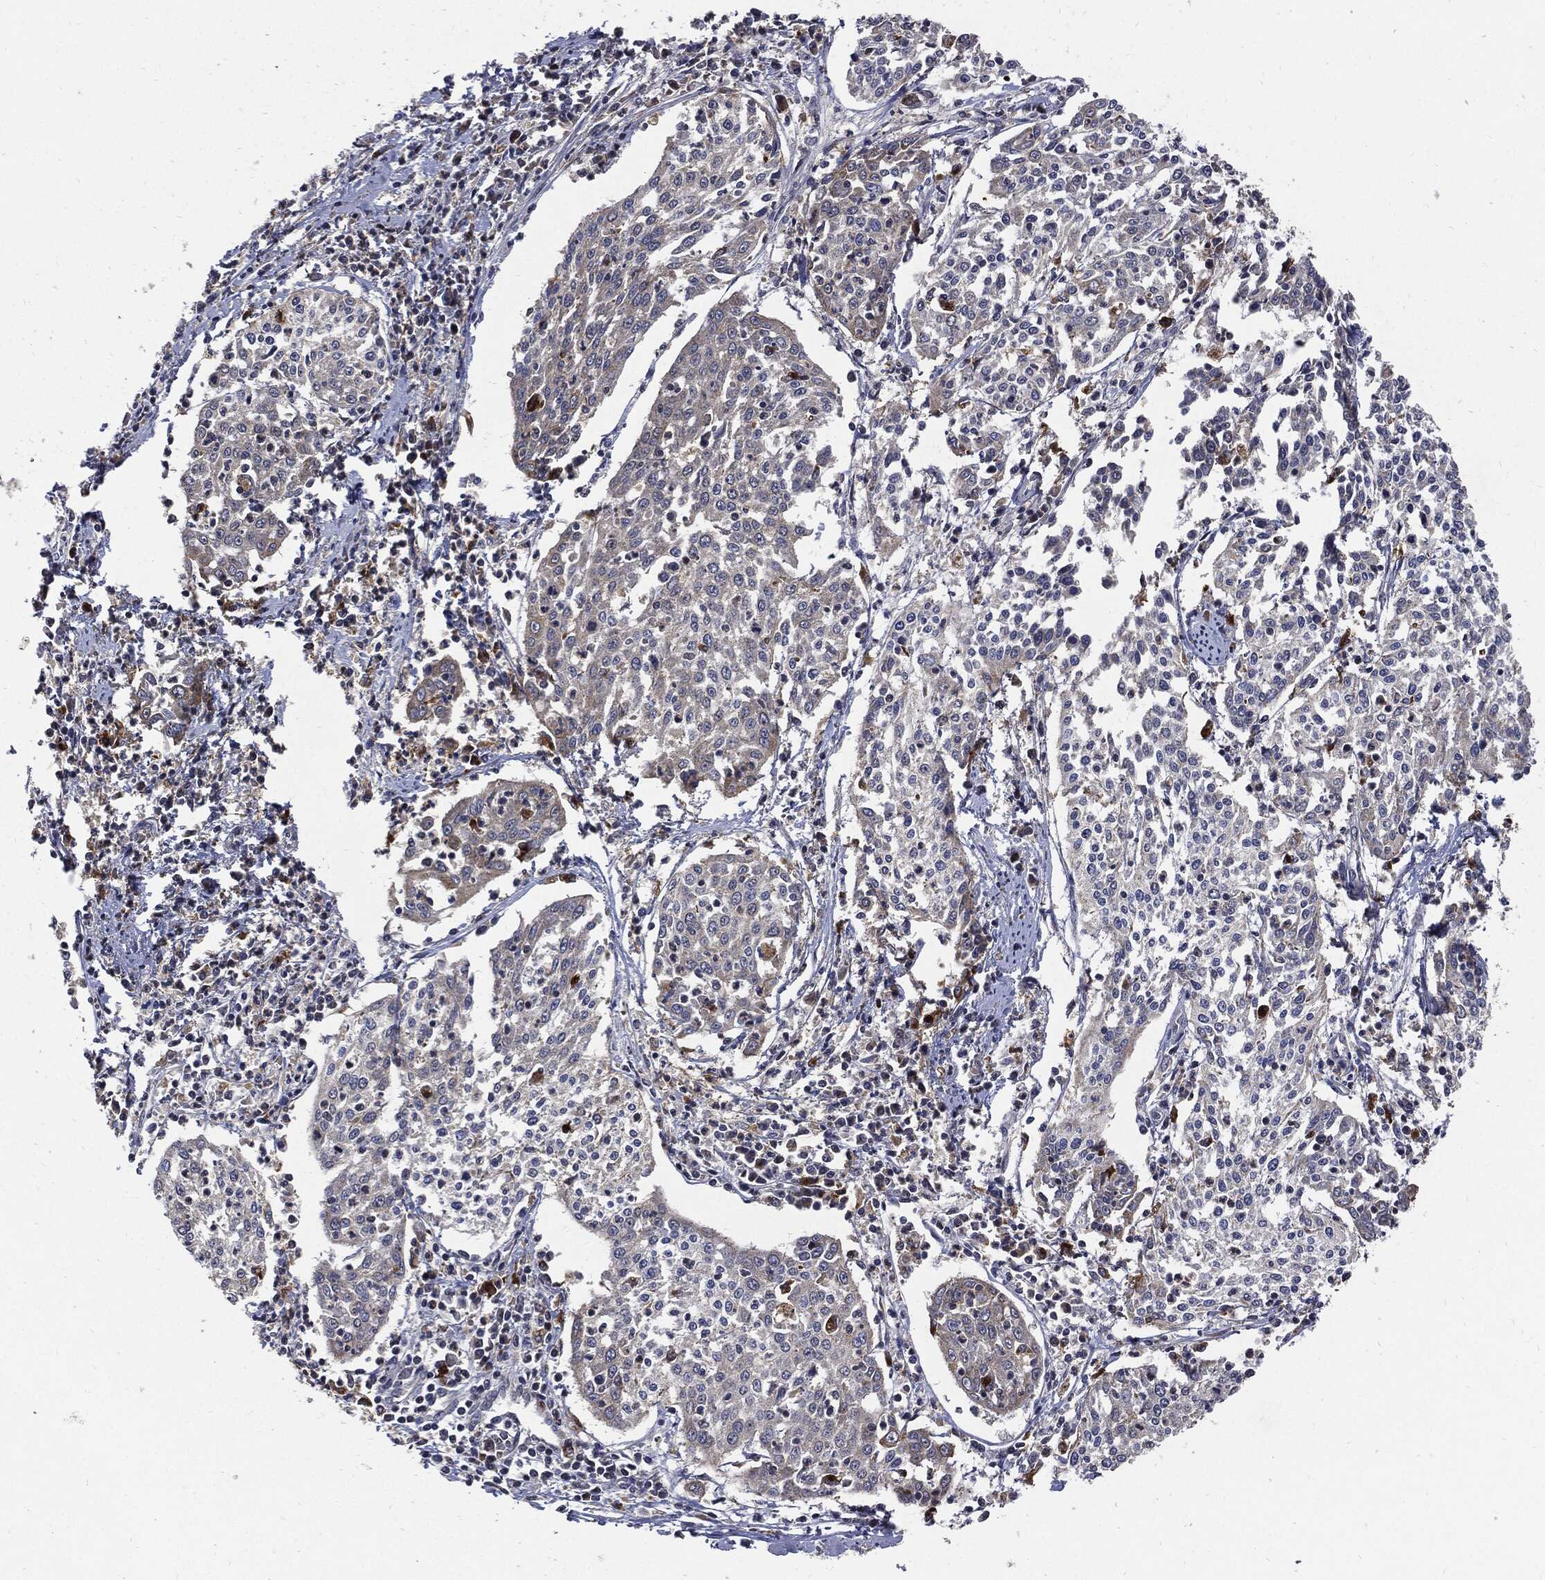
{"staining": {"intensity": "negative", "quantity": "none", "location": "none"}, "tissue": "cervical cancer", "cell_type": "Tumor cells", "image_type": "cancer", "snomed": [{"axis": "morphology", "description": "Squamous cell carcinoma, NOS"}, {"axis": "topography", "description": "Cervix"}], "caption": "Tumor cells are negative for brown protein staining in cervical squamous cell carcinoma.", "gene": "SLC31A2", "patient": {"sex": "female", "age": 41}}